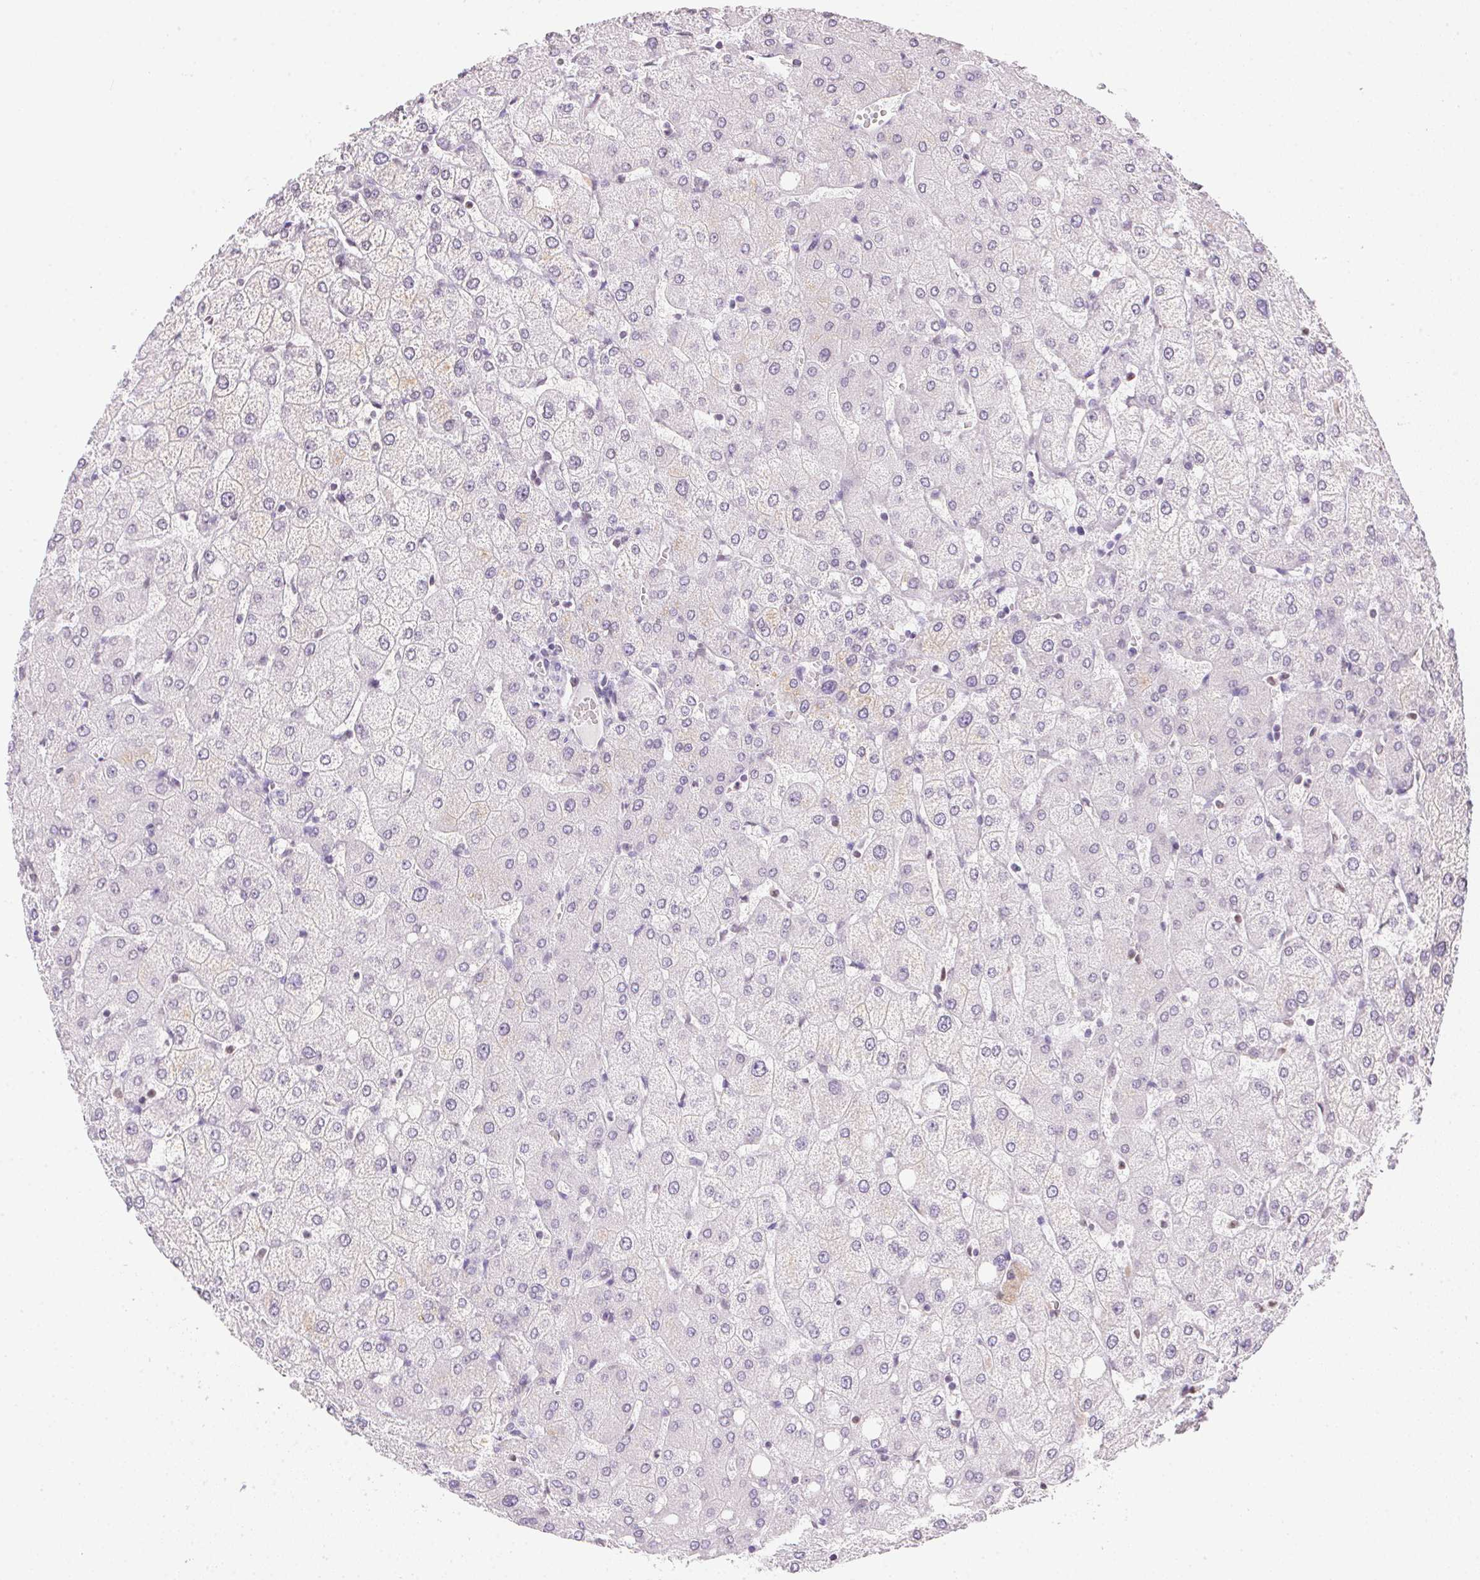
{"staining": {"intensity": "negative", "quantity": "none", "location": "none"}, "tissue": "liver", "cell_type": "Cholangiocytes", "image_type": "normal", "snomed": [{"axis": "morphology", "description": "Normal tissue, NOS"}, {"axis": "topography", "description": "Liver"}], "caption": "Cholangiocytes are negative for brown protein staining in benign liver.", "gene": "PRL", "patient": {"sex": "female", "age": 54}}